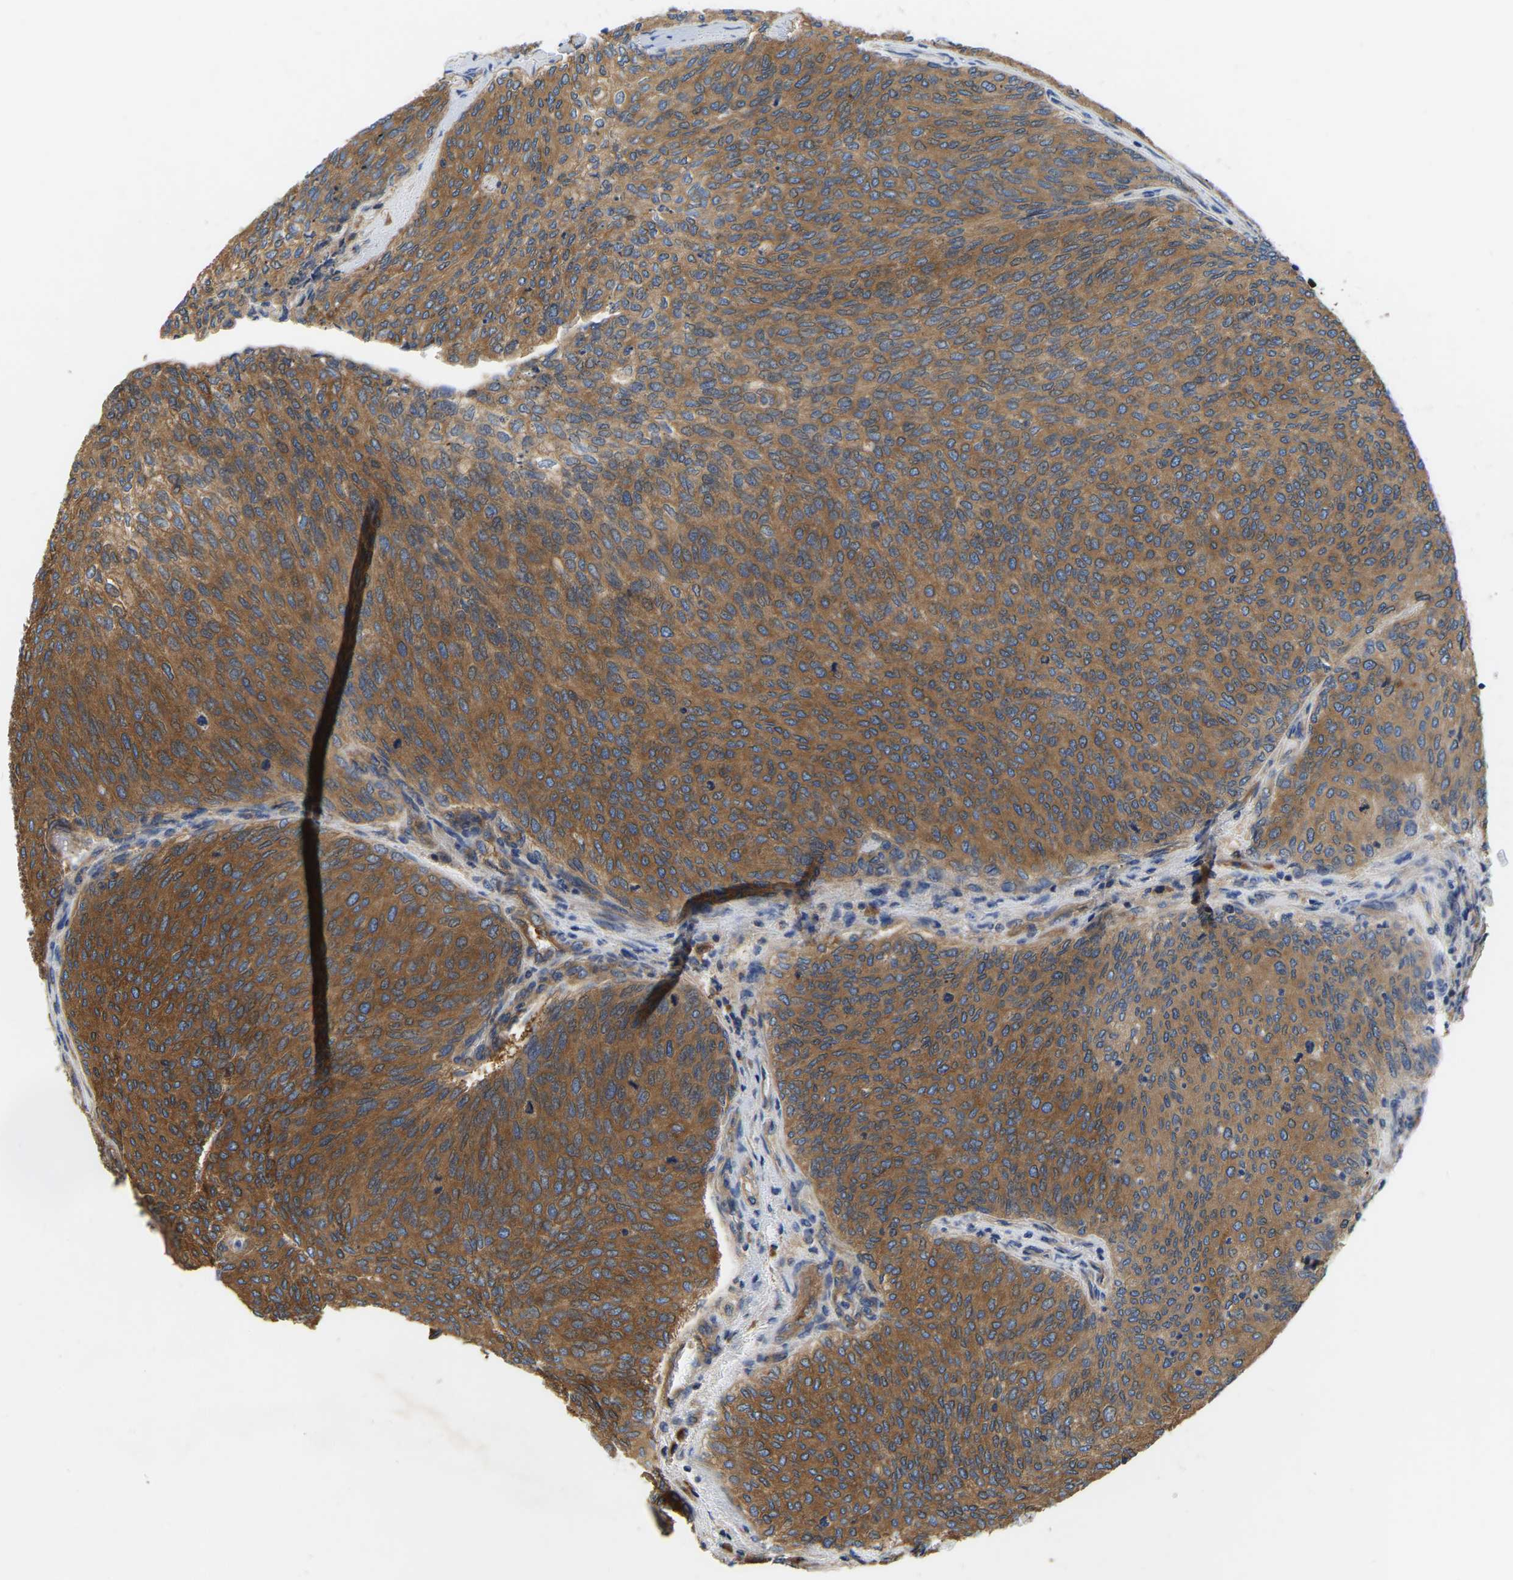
{"staining": {"intensity": "moderate", "quantity": ">75%", "location": "cytoplasmic/membranous"}, "tissue": "urothelial cancer", "cell_type": "Tumor cells", "image_type": "cancer", "snomed": [{"axis": "morphology", "description": "Urothelial carcinoma, Low grade"}, {"axis": "topography", "description": "Urinary bladder"}], "caption": "Tumor cells demonstrate moderate cytoplasmic/membranous expression in about >75% of cells in urothelial cancer.", "gene": "GARS1", "patient": {"sex": "female", "age": 79}}